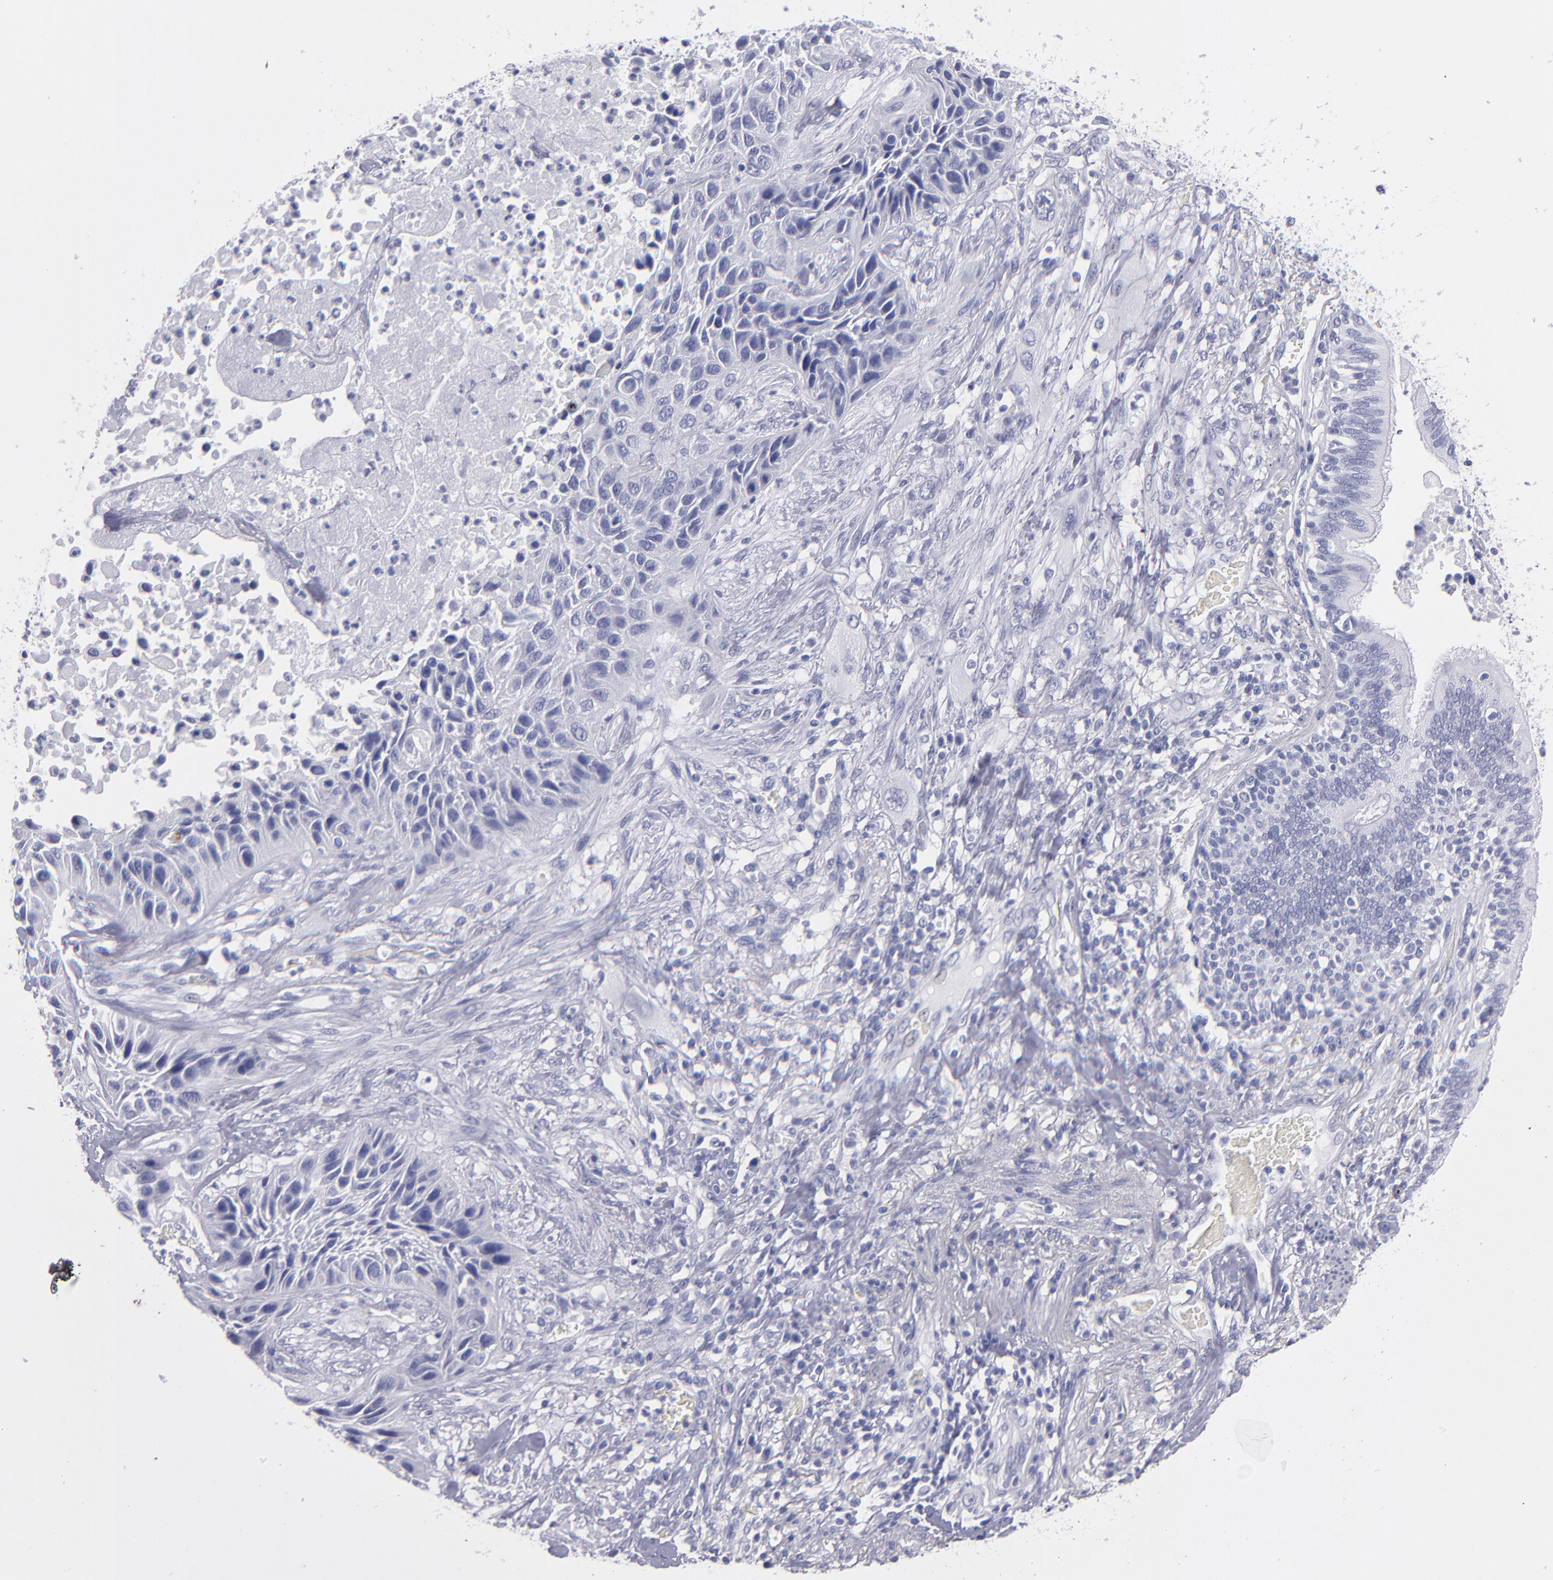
{"staining": {"intensity": "negative", "quantity": "none", "location": "none"}, "tissue": "lung cancer", "cell_type": "Tumor cells", "image_type": "cancer", "snomed": [{"axis": "morphology", "description": "Squamous cell carcinoma, NOS"}, {"axis": "topography", "description": "Lung"}], "caption": "IHC histopathology image of human squamous cell carcinoma (lung) stained for a protein (brown), which reveals no expression in tumor cells.", "gene": "MB", "patient": {"sex": "female", "age": 76}}